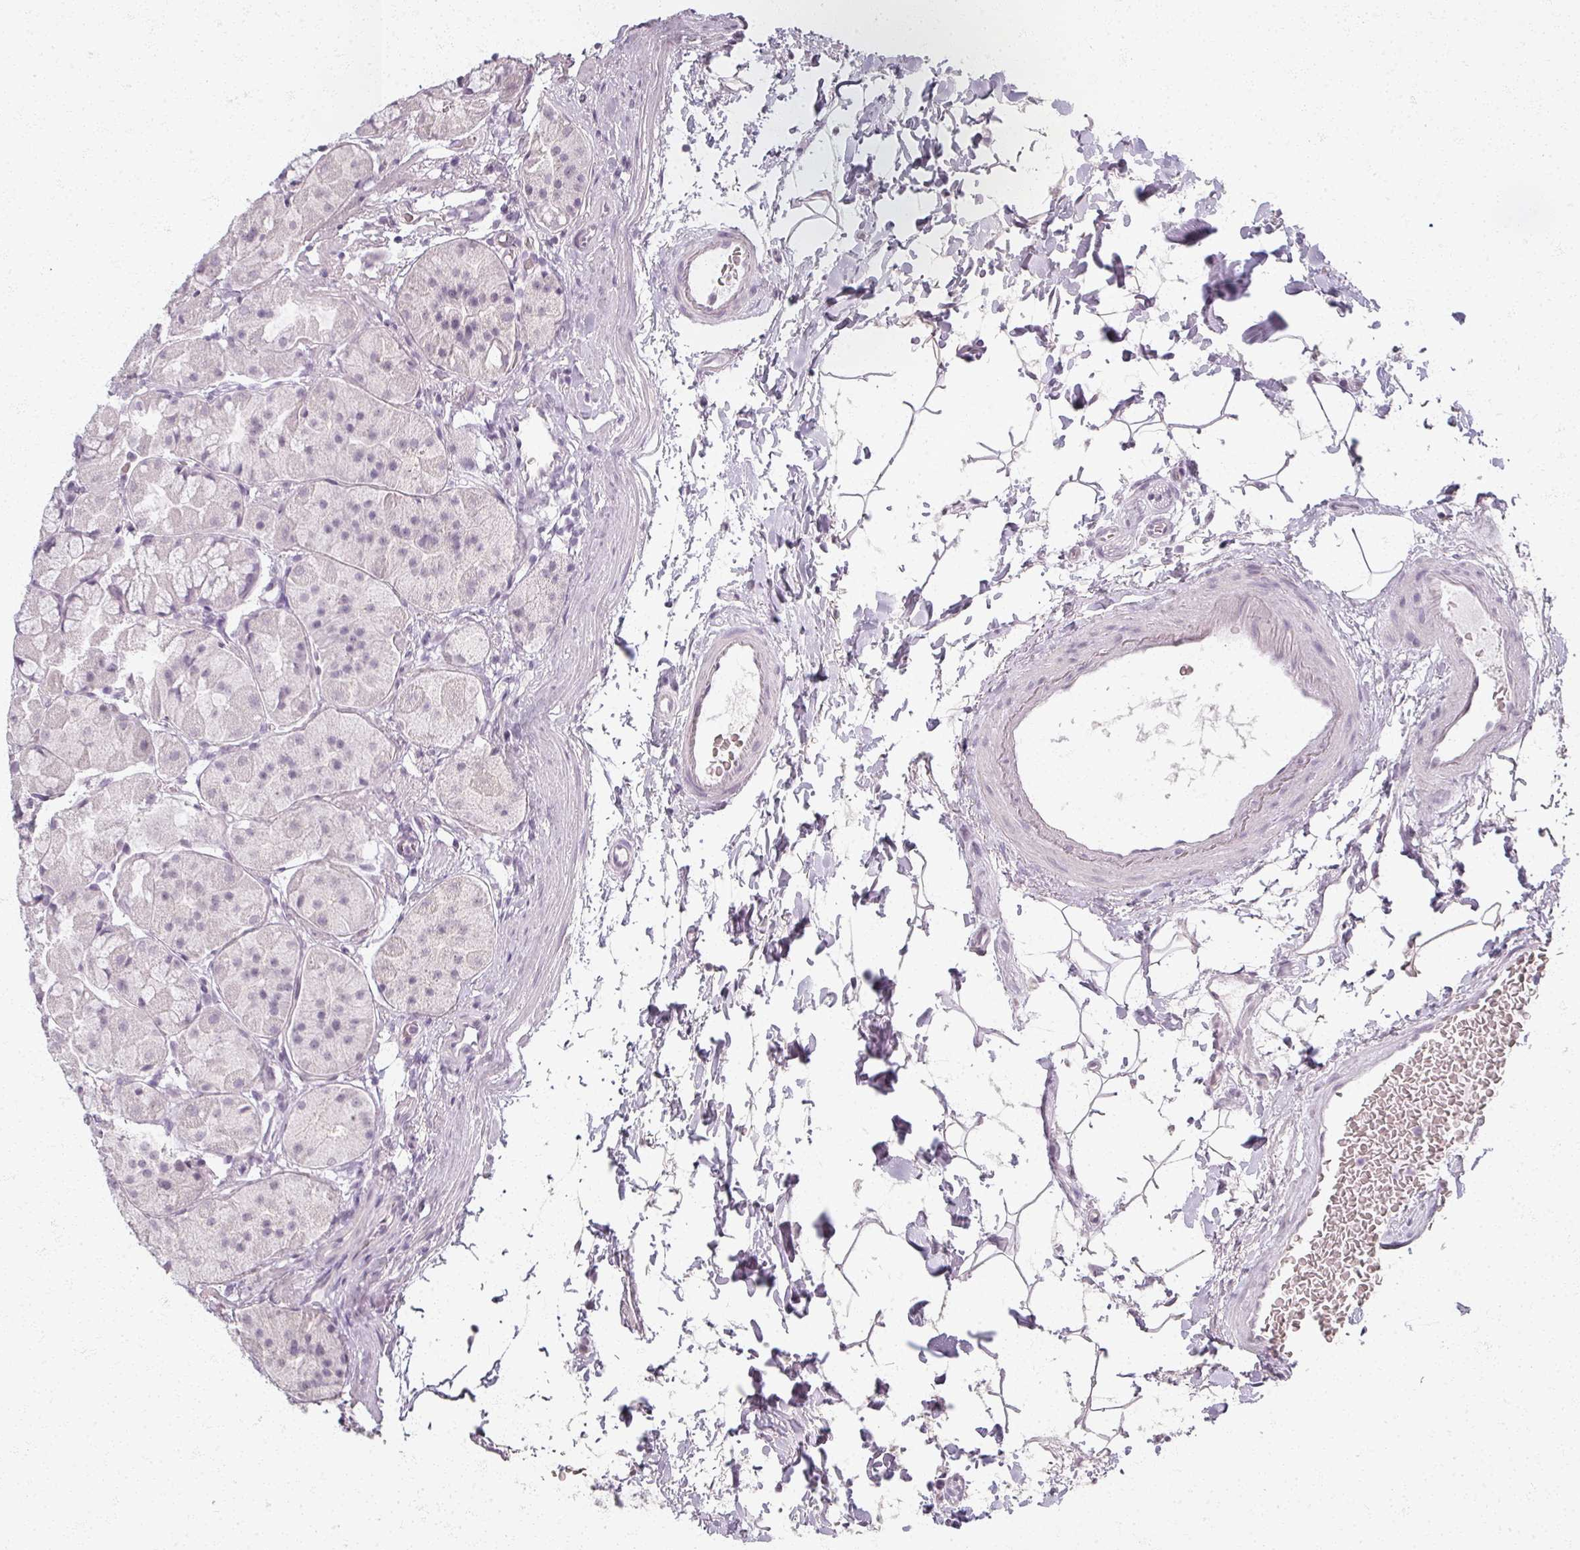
{"staining": {"intensity": "negative", "quantity": "none", "location": "none"}, "tissue": "stomach", "cell_type": "Glandular cells", "image_type": "normal", "snomed": [{"axis": "morphology", "description": "Normal tissue, NOS"}, {"axis": "topography", "description": "Stomach"}], "caption": "IHC histopathology image of normal stomach: human stomach stained with DAB (3,3'-diaminobenzidine) demonstrates no significant protein positivity in glandular cells. (DAB (3,3'-diaminobenzidine) immunohistochemistry (IHC) with hematoxylin counter stain).", "gene": "RFPL2", "patient": {"sex": "male", "age": 57}}